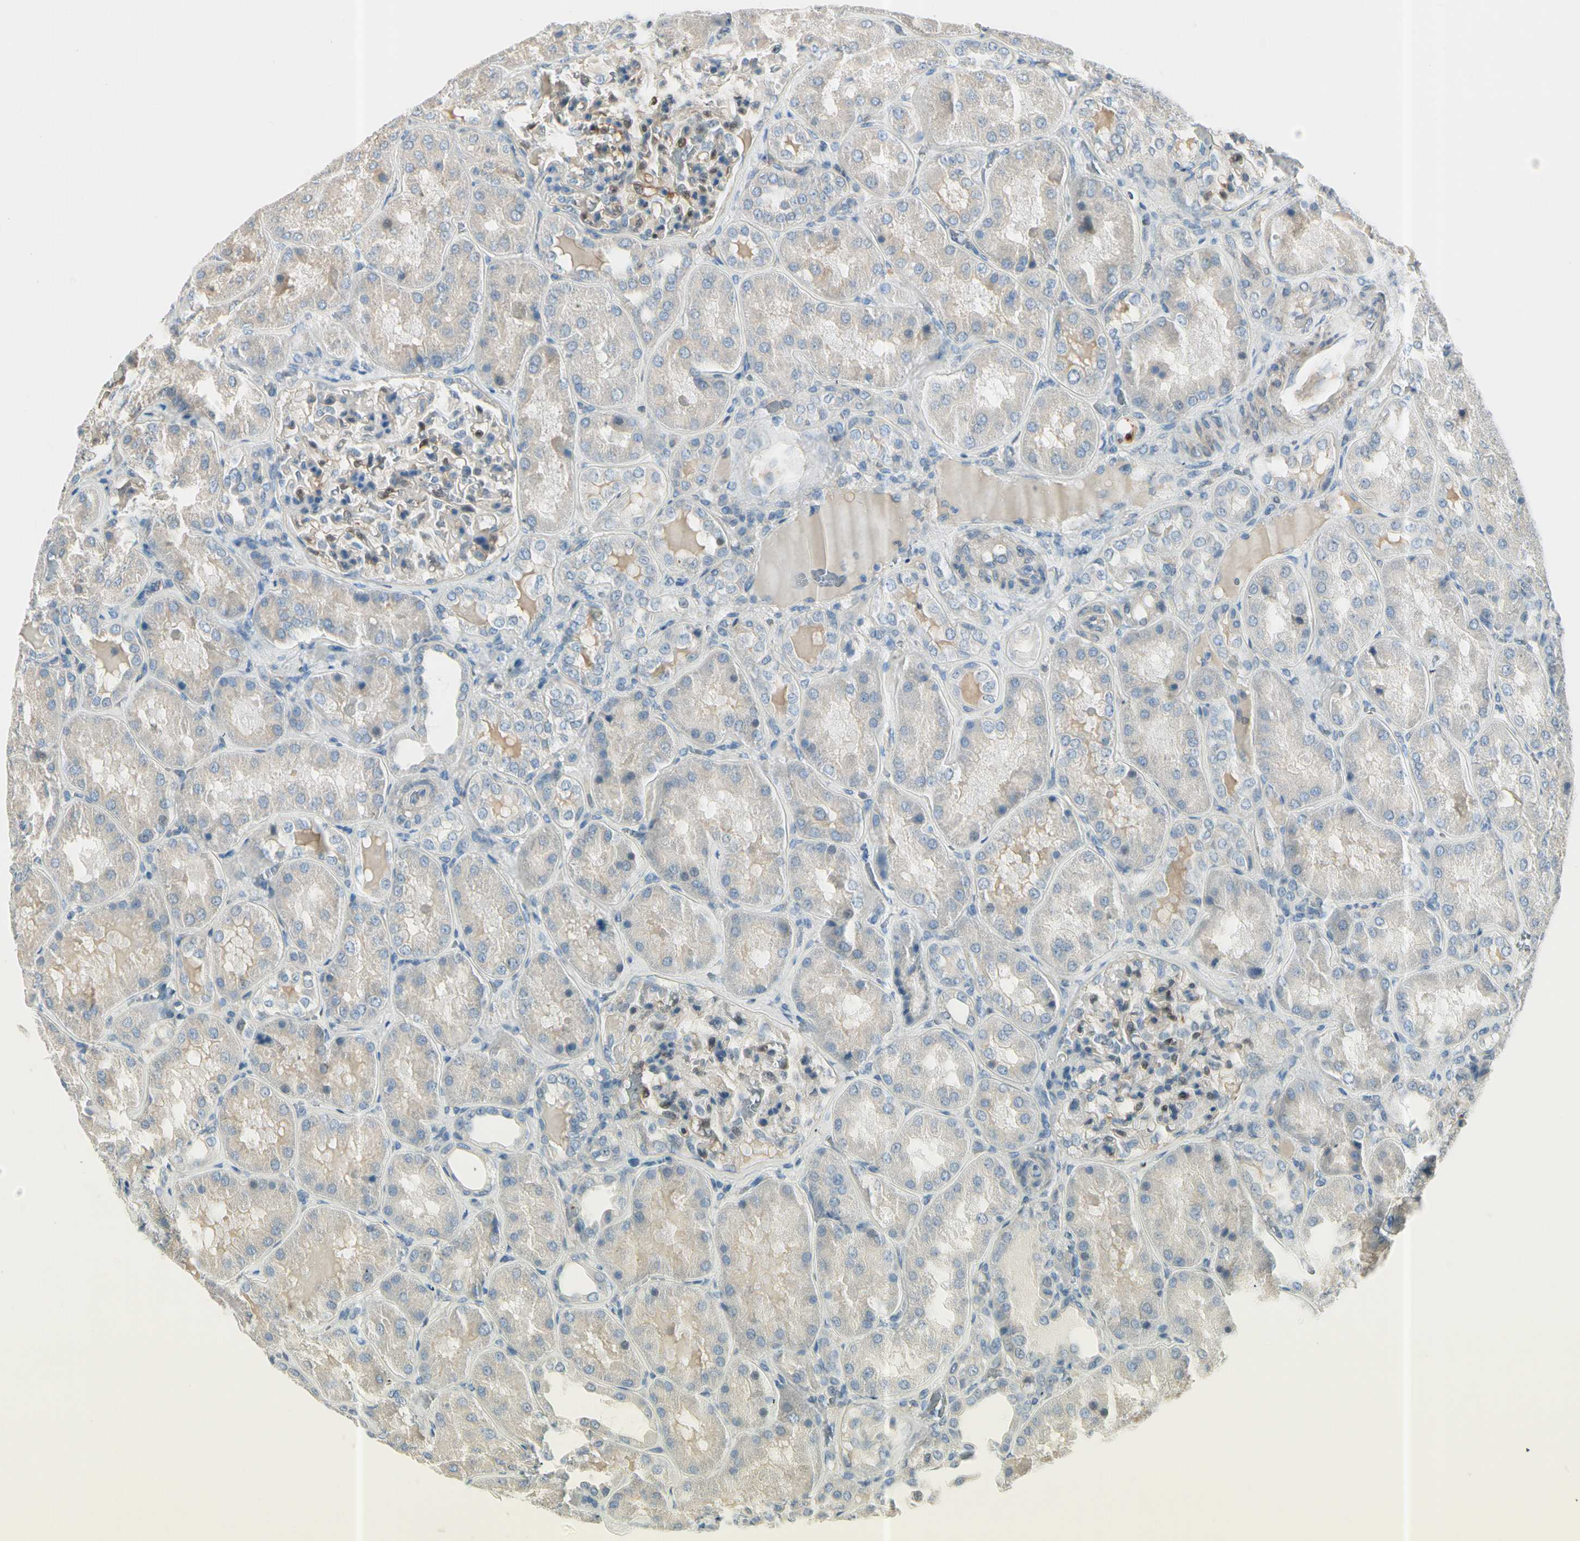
{"staining": {"intensity": "strong", "quantity": "25%-75%", "location": "cytoplasmic/membranous"}, "tissue": "kidney", "cell_type": "Cells in glomeruli", "image_type": "normal", "snomed": [{"axis": "morphology", "description": "Normal tissue, NOS"}, {"axis": "topography", "description": "Kidney"}], "caption": "Immunohistochemical staining of normal human kidney shows high levels of strong cytoplasmic/membranous positivity in about 25%-75% of cells in glomeruli. The staining was performed using DAB, with brown indicating positive protein expression. Nuclei are stained blue with hematoxylin.", "gene": "CYP2E1", "patient": {"sex": "female", "age": 56}}